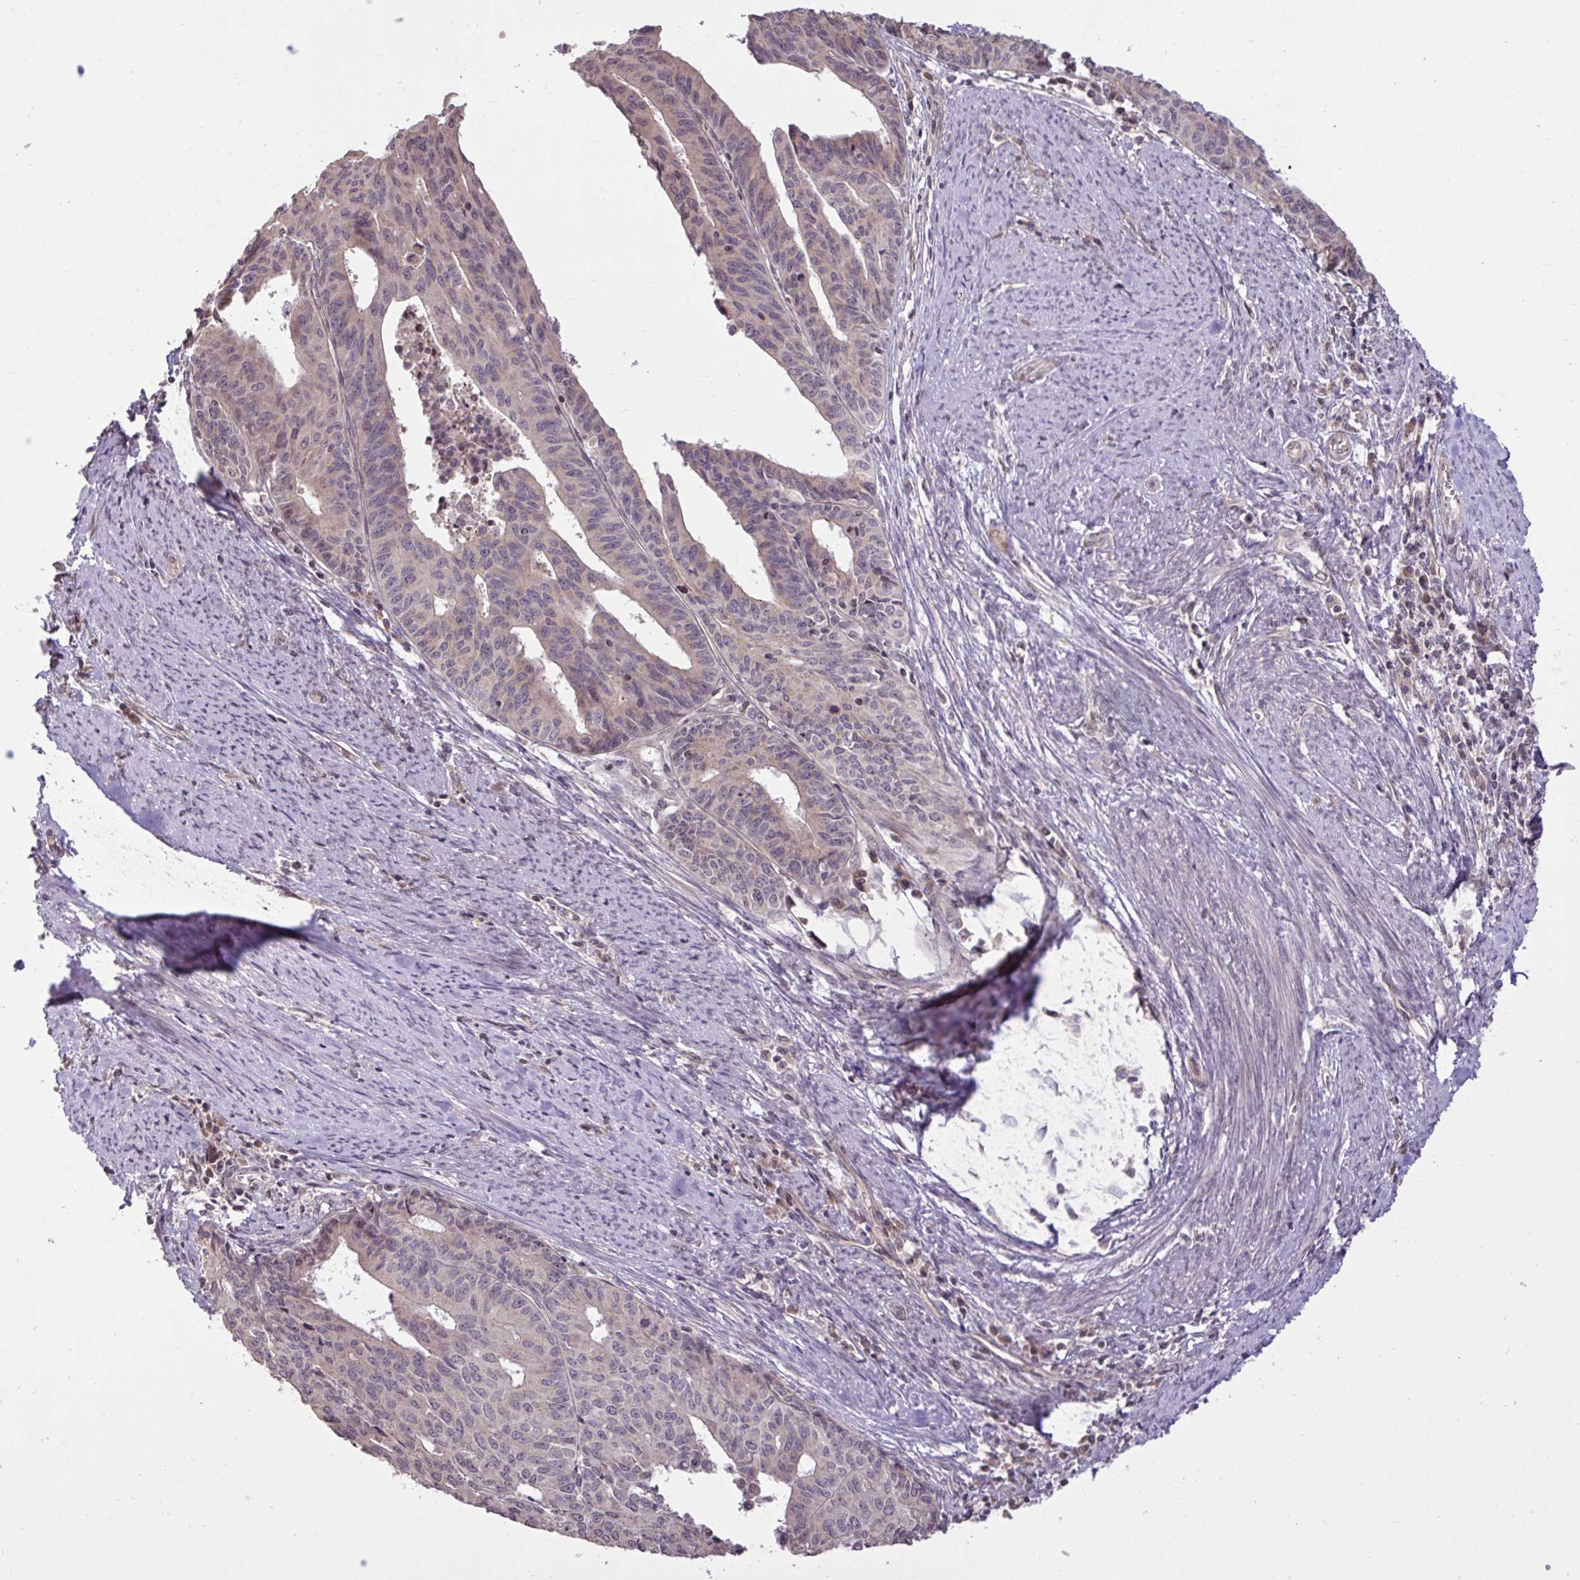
{"staining": {"intensity": "weak", "quantity": "25%-75%", "location": "cytoplasmic/membranous"}, "tissue": "endometrial cancer", "cell_type": "Tumor cells", "image_type": "cancer", "snomed": [{"axis": "morphology", "description": "Adenocarcinoma, NOS"}, {"axis": "topography", "description": "Endometrium"}], "caption": "A high-resolution histopathology image shows immunohistochemistry staining of endometrial adenocarcinoma, which displays weak cytoplasmic/membranous expression in about 25%-75% of tumor cells. (IHC, brightfield microscopy, high magnification).", "gene": "CYP20A1", "patient": {"sex": "female", "age": 65}}